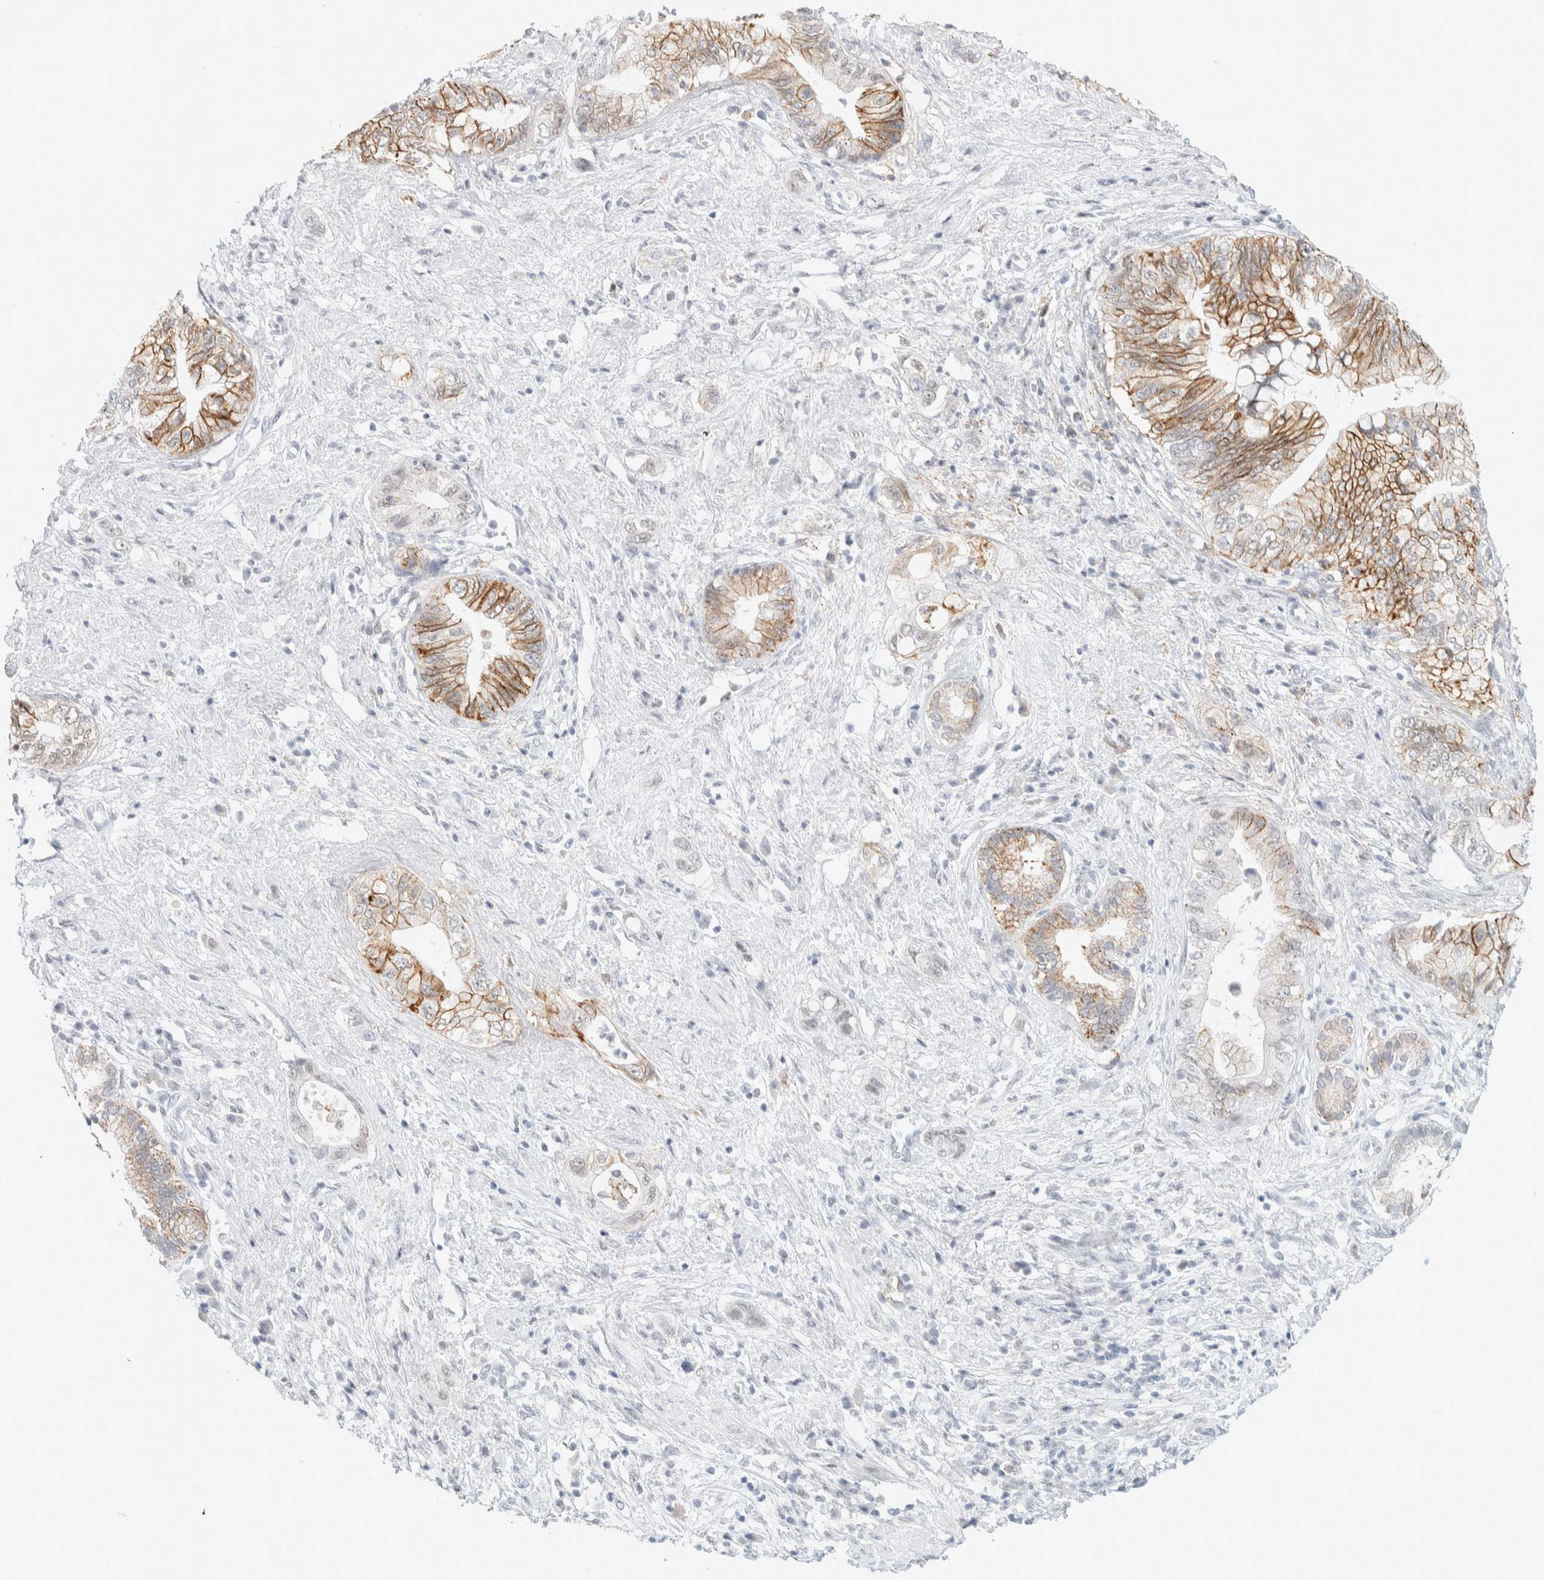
{"staining": {"intensity": "moderate", "quantity": ">75%", "location": "cytoplasmic/membranous"}, "tissue": "pancreatic cancer", "cell_type": "Tumor cells", "image_type": "cancer", "snomed": [{"axis": "morphology", "description": "Adenocarcinoma, NOS"}, {"axis": "topography", "description": "Pancreas"}], "caption": "Protein staining shows moderate cytoplasmic/membranous positivity in about >75% of tumor cells in pancreatic adenocarcinoma.", "gene": "CDH17", "patient": {"sex": "female", "age": 73}}